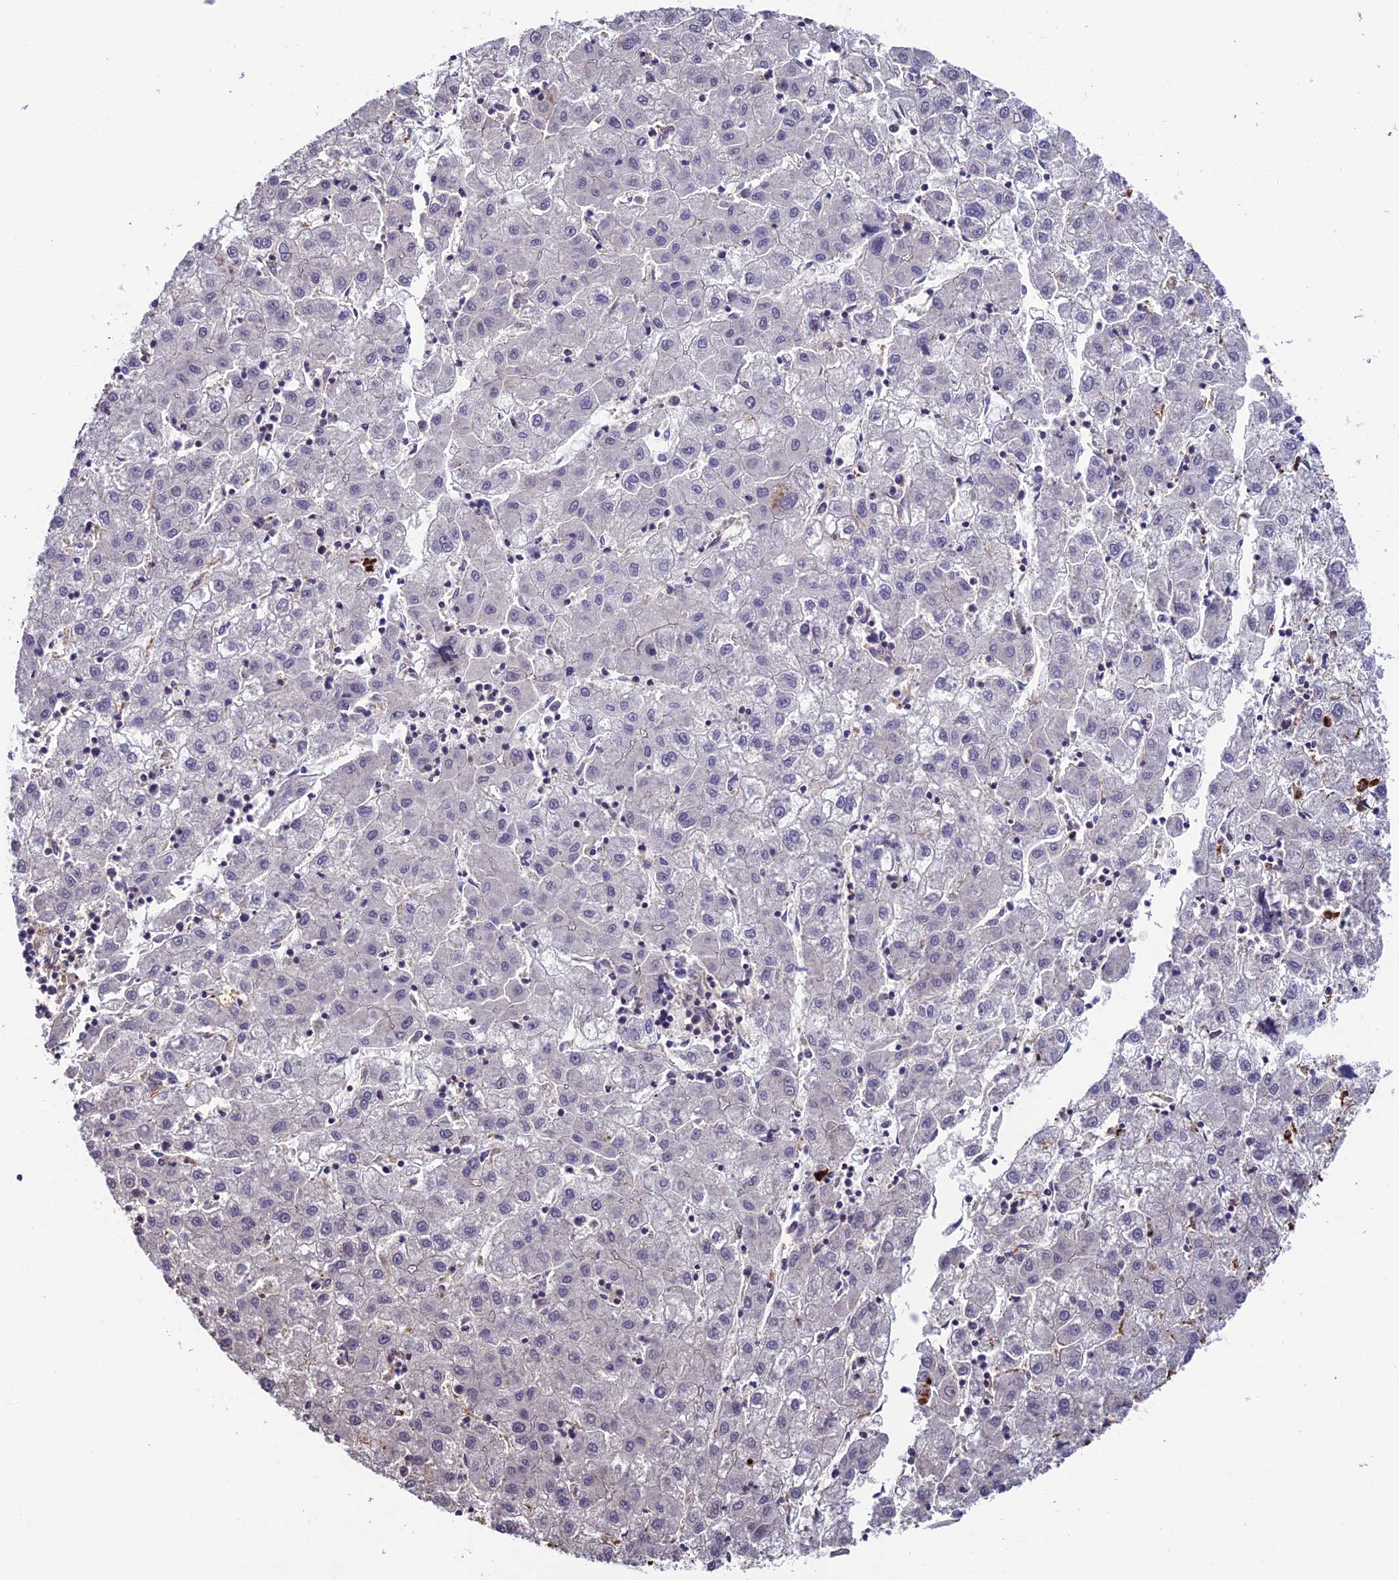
{"staining": {"intensity": "negative", "quantity": "none", "location": "none"}, "tissue": "liver cancer", "cell_type": "Tumor cells", "image_type": "cancer", "snomed": [{"axis": "morphology", "description": "Carcinoma, Hepatocellular, NOS"}, {"axis": "topography", "description": "Liver"}], "caption": "The immunohistochemistry micrograph has no significant staining in tumor cells of hepatocellular carcinoma (liver) tissue.", "gene": "ARHGEF18", "patient": {"sex": "male", "age": 72}}